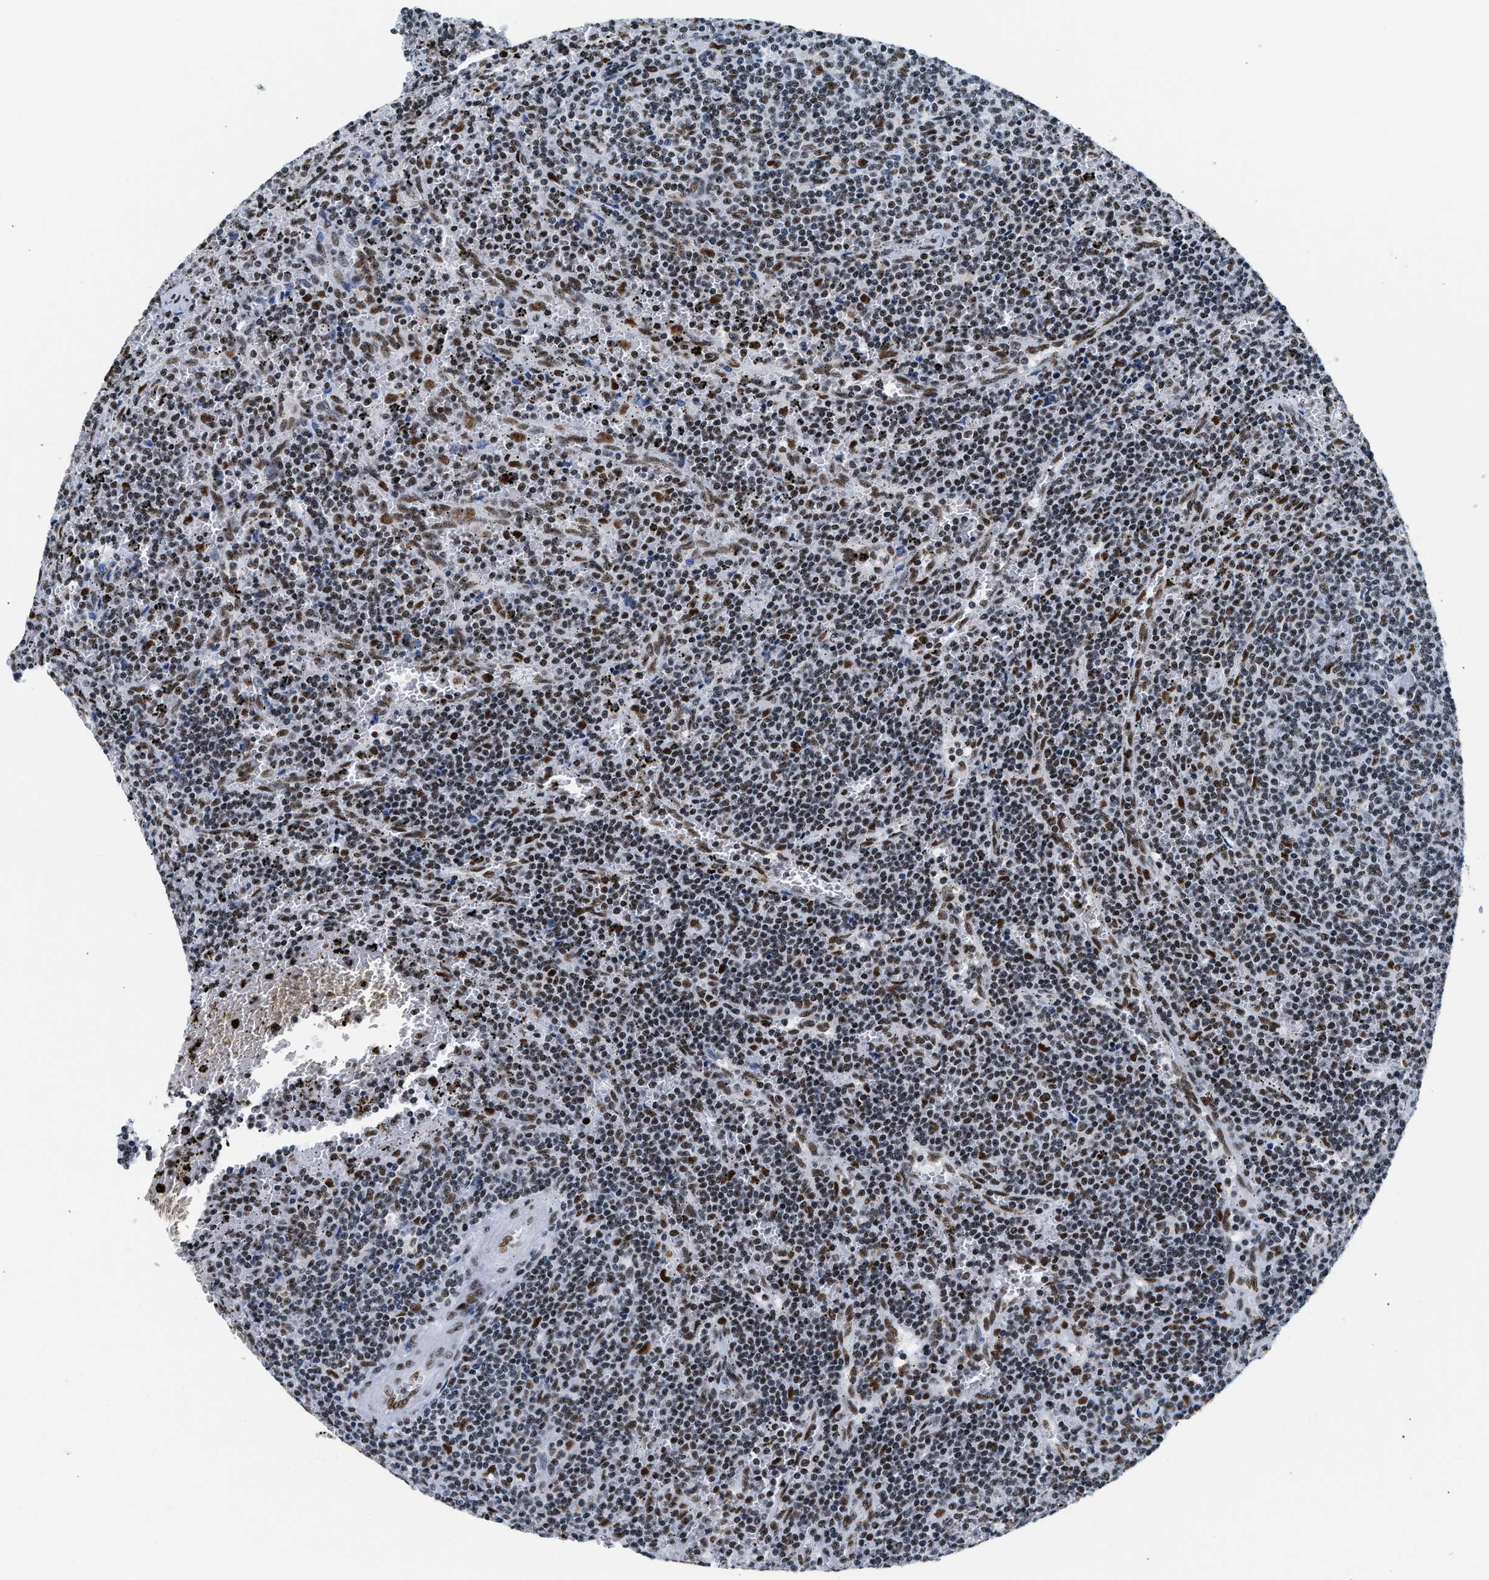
{"staining": {"intensity": "moderate", "quantity": ">75%", "location": "nuclear"}, "tissue": "lymphoma", "cell_type": "Tumor cells", "image_type": "cancer", "snomed": [{"axis": "morphology", "description": "Malignant lymphoma, non-Hodgkin's type, Low grade"}, {"axis": "topography", "description": "Spleen"}], "caption": "Moderate nuclear positivity for a protein is present in about >75% of tumor cells of malignant lymphoma, non-Hodgkin's type (low-grade) using IHC.", "gene": "RAD50", "patient": {"sex": "female", "age": 50}}